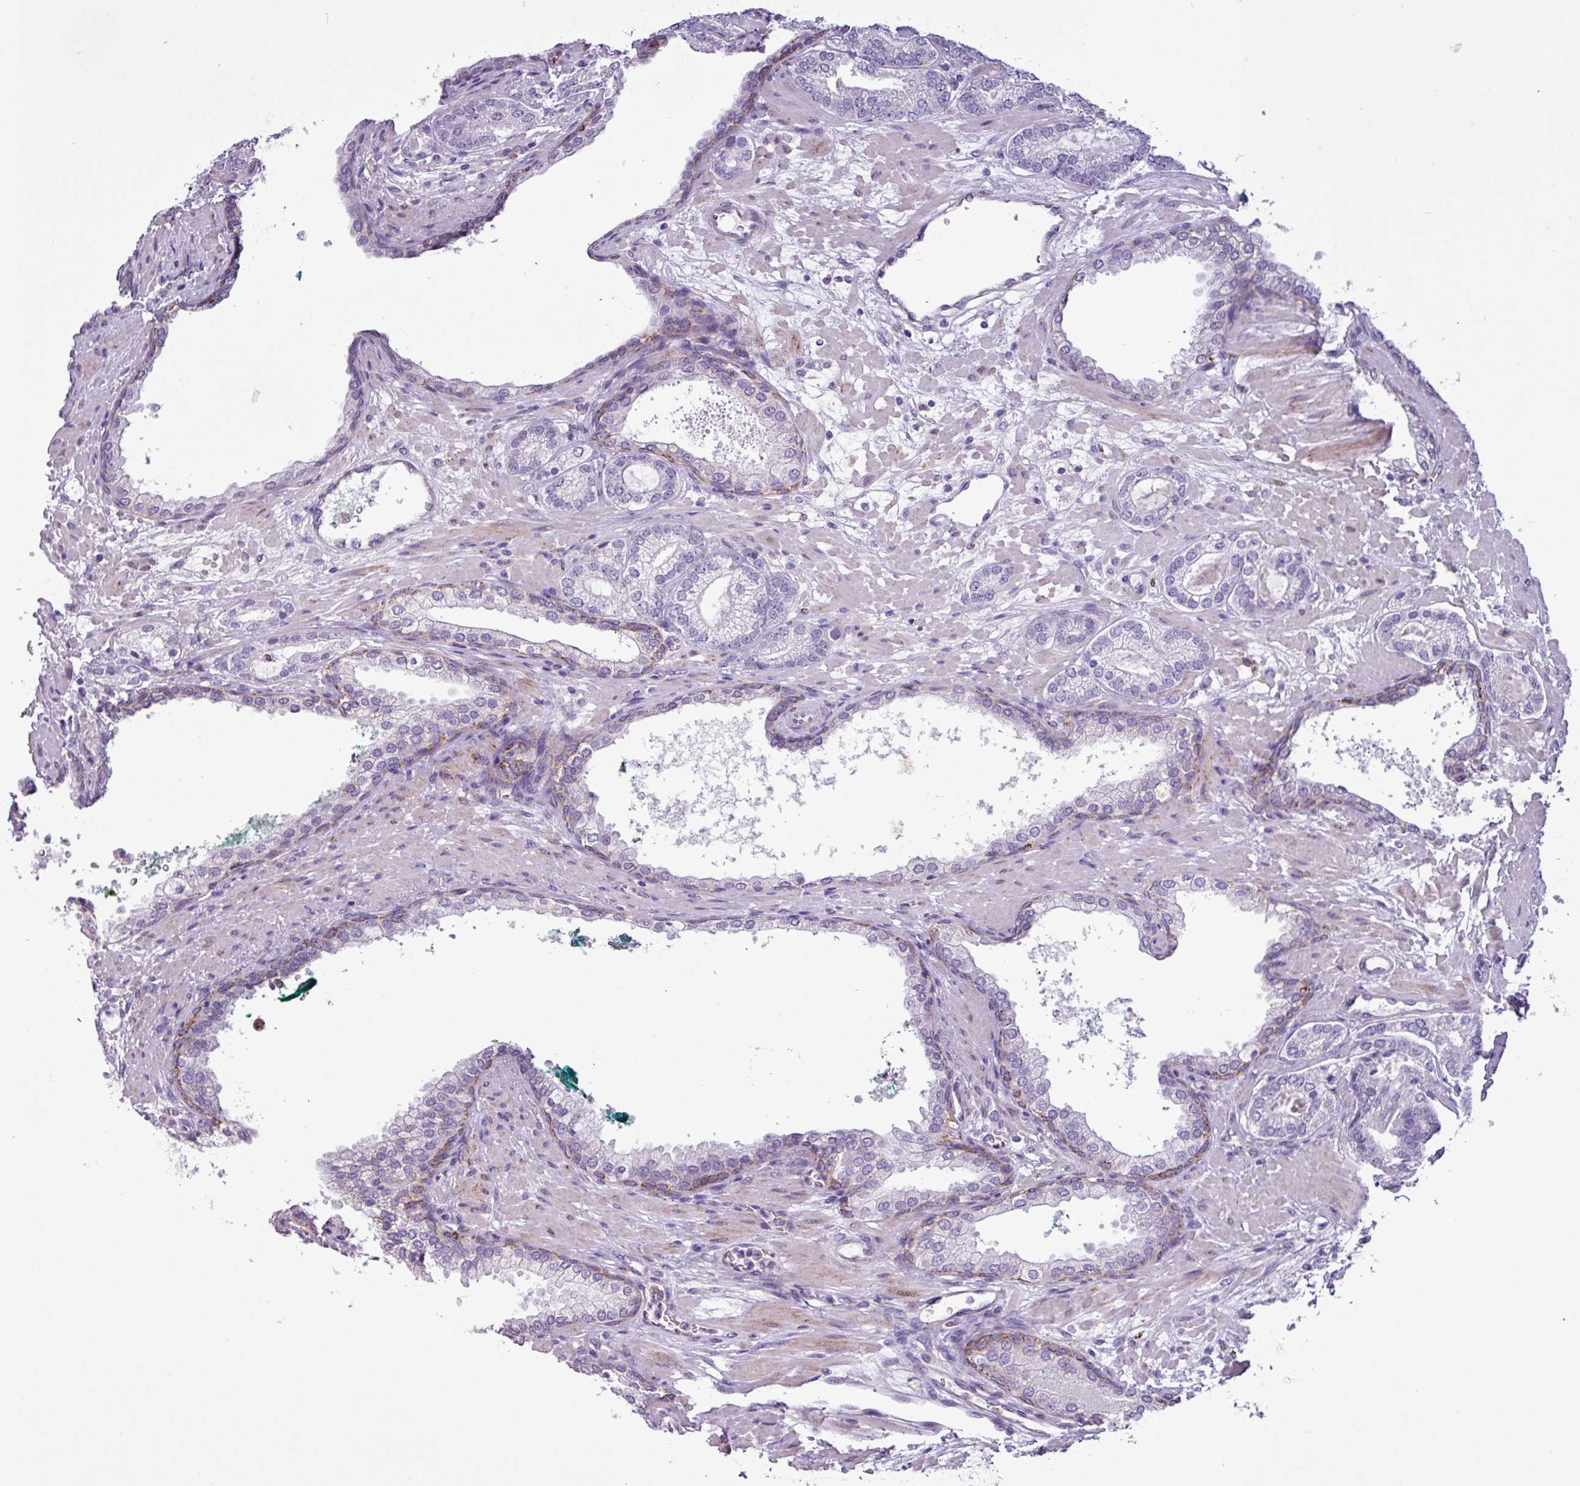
{"staining": {"intensity": "negative", "quantity": "none", "location": "none"}, "tissue": "prostate cancer", "cell_type": "Tumor cells", "image_type": "cancer", "snomed": [{"axis": "morphology", "description": "Adenocarcinoma, High grade"}, {"axis": "topography", "description": "Prostate"}], "caption": "Histopathology image shows no significant protein positivity in tumor cells of prostate cancer.", "gene": "ZNF667", "patient": {"sex": "male", "age": 60}}